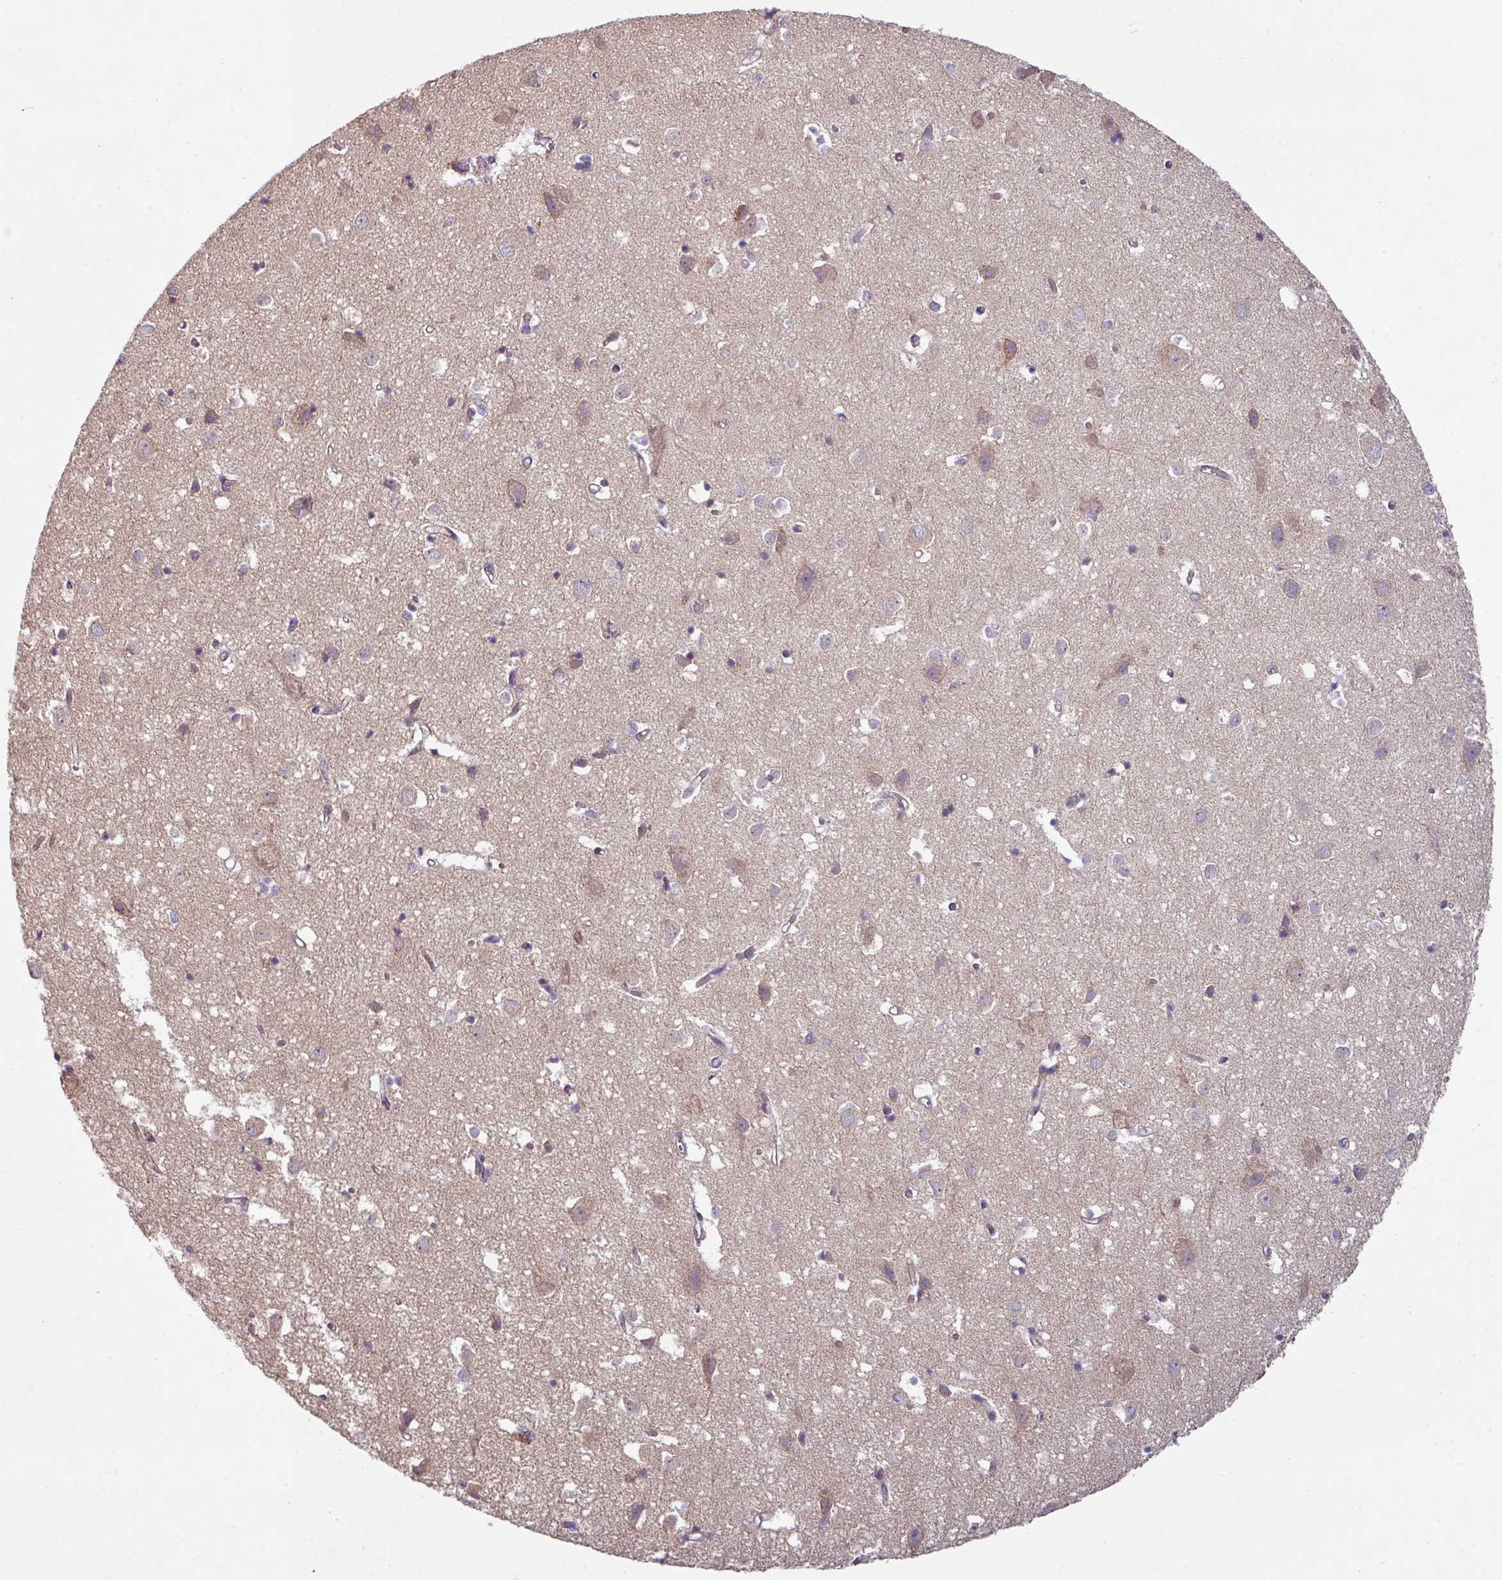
{"staining": {"intensity": "weak", "quantity": ">75%", "location": "cytoplasmic/membranous"}, "tissue": "cerebral cortex", "cell_type": "Endothelial cells", "image_type": "normal", "snomed": [{"axis": "morphology", "description": "Normal tissue, NOS"}, {"axis": "topography", "description": "Cerebral cortex"}], "caption": "The histopathology image displays immunohistochemical staining of benign cerebral cortex. There is weak cytoplasmic/membranous staining is present in approximately >75% of endothelial cells. (DAB = brown stain, brightfield microscopy at high magnification).", "gene": "LRRC9", "patient": {"sex": "male", "age": 70}}